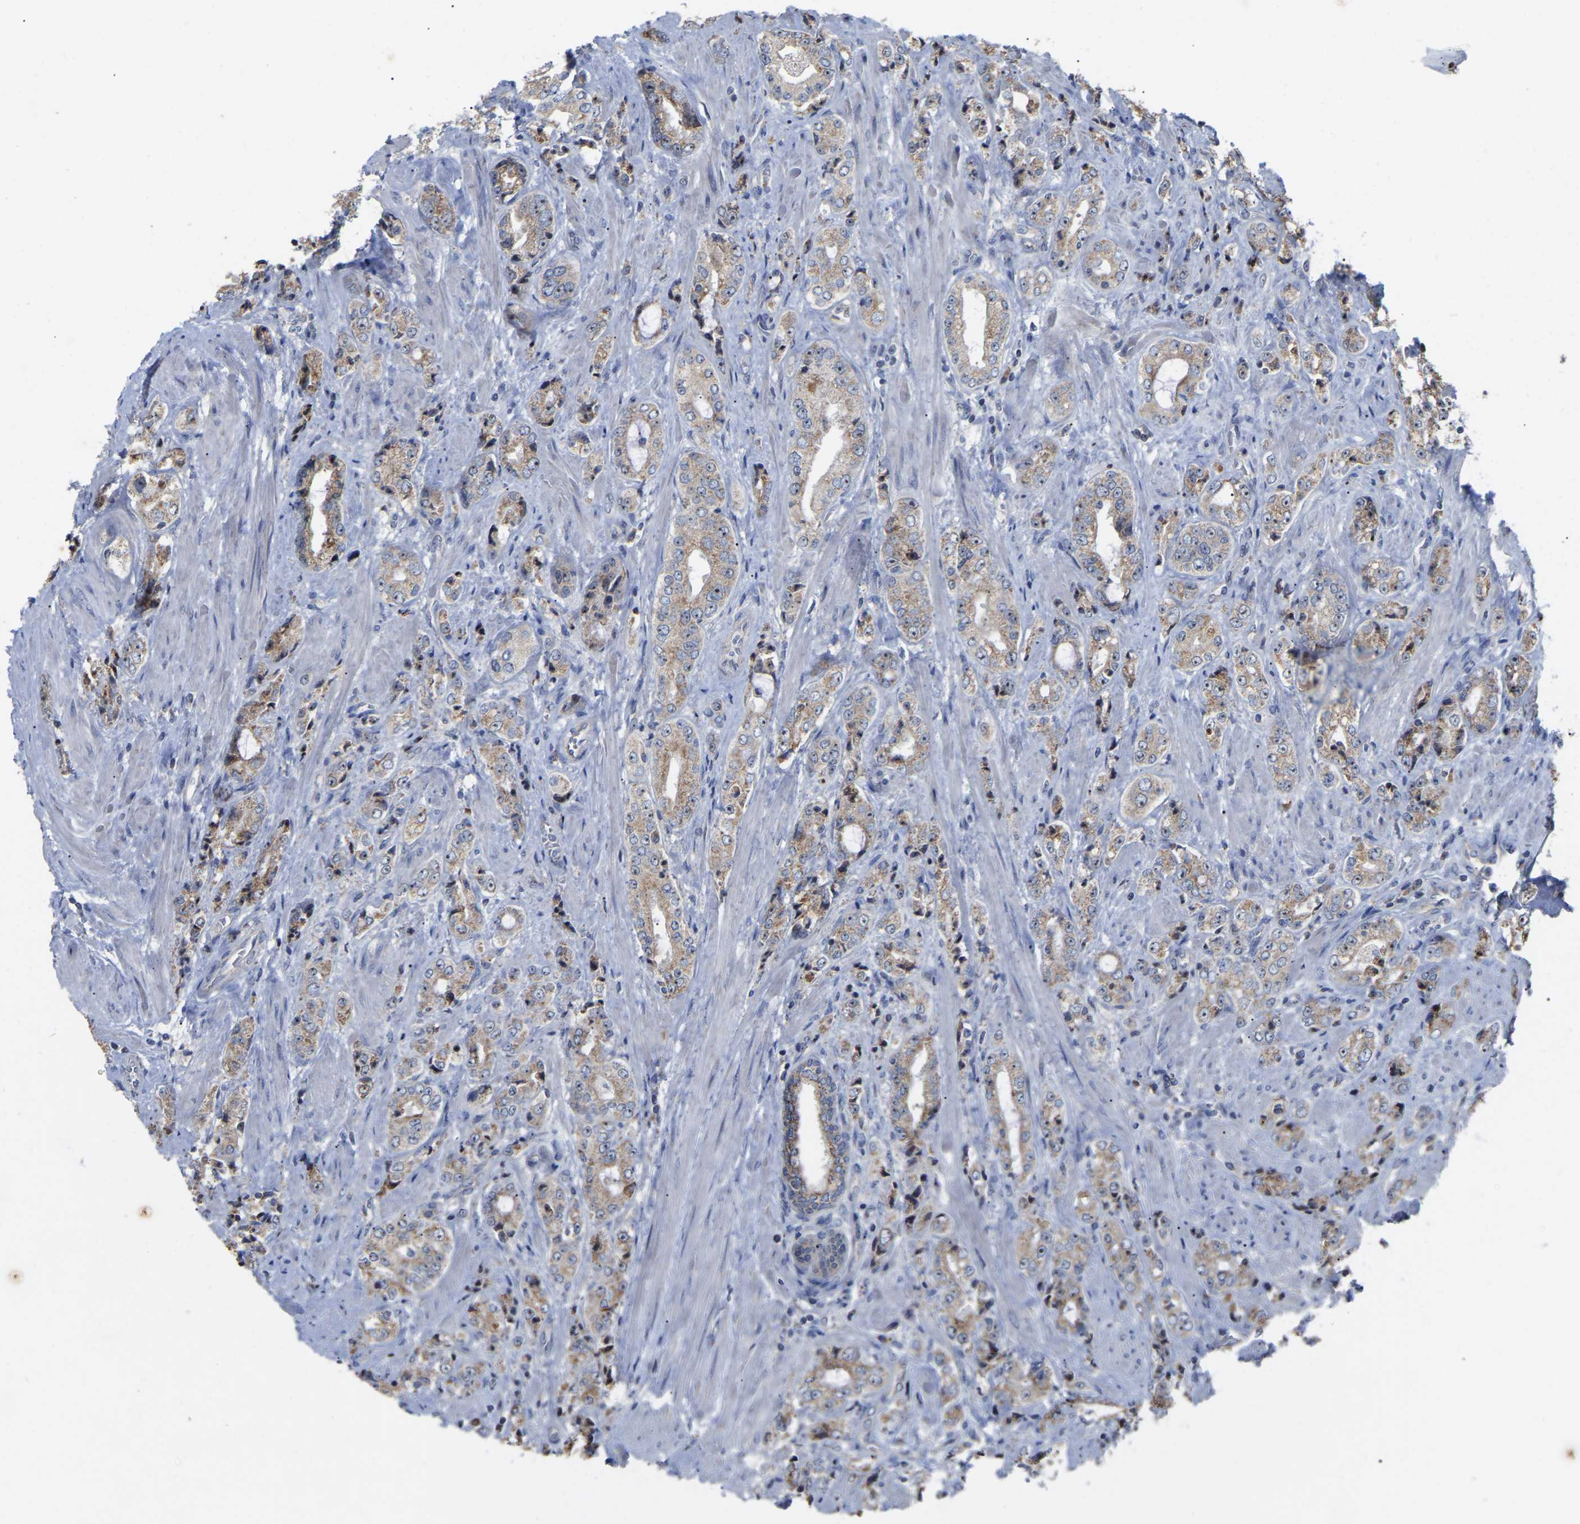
{"staining": {"intensity": "moderate", "quantity": ">75%", "location": "cytoplasmic/membranous,nuclear"}, "tissue": "prostate cancer", "cell_type": "Tumor cells", "image_type": "cancer", "snomed": [{"axis": "morphology", "description": "Adenocarcinoma, High grade"}, {"axis": "topography", "description": "Prostate"}], "caption": "The image displays staining of prostate high-grade adenocarcinoma, revealing moderate cytoplasmic/membranous and nuclear protein expression (brown color) within tumor cells.", "gene": "NOP53", "patient": {"sex": "male", "age": 61}}